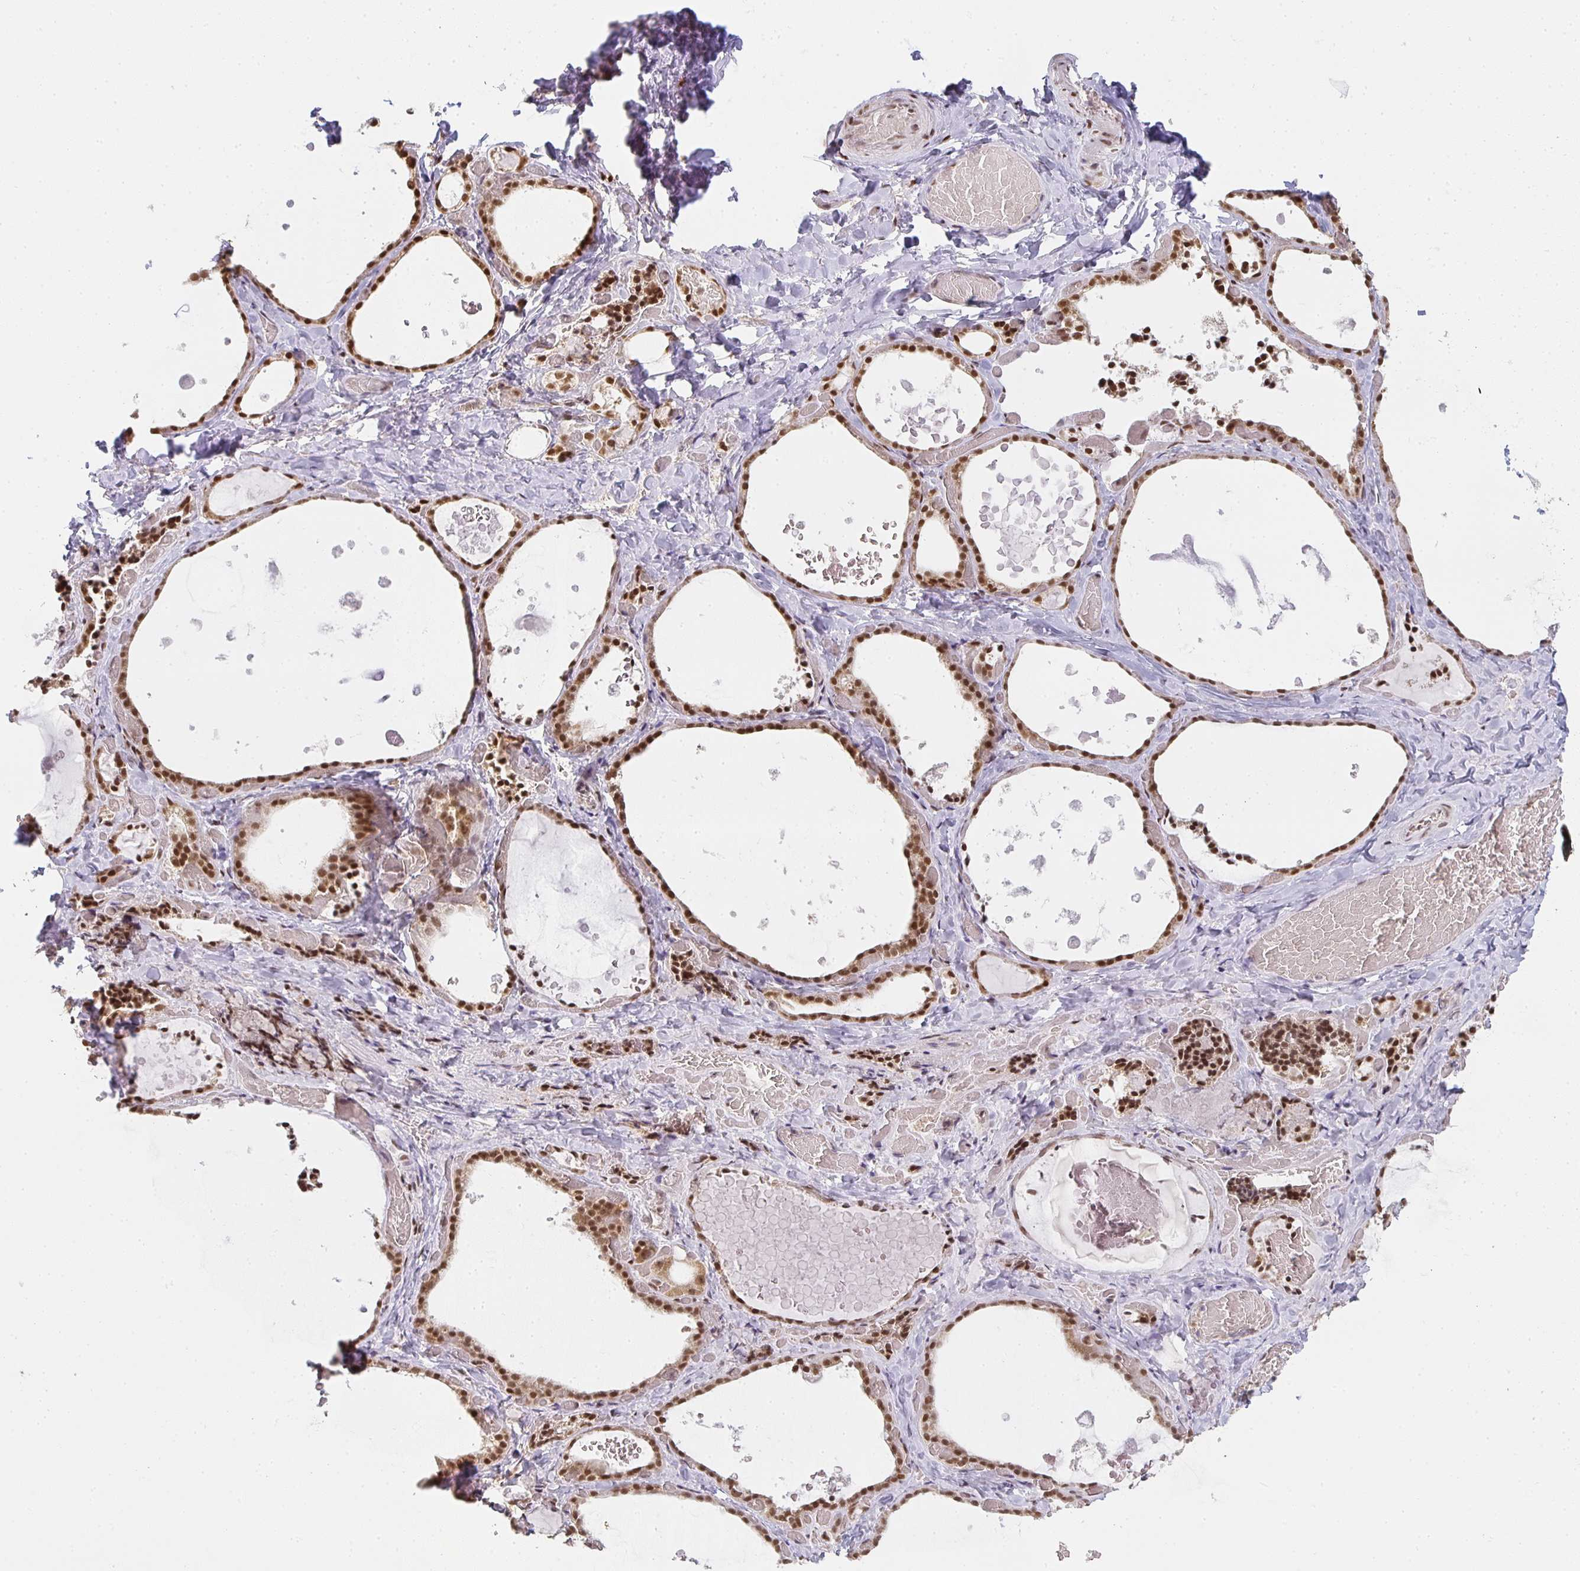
{"staining": {"intensity": "moderate", "quantity": ">75%", "location": "nuclear"}, "tissue": "thyroid gland", "cell_type": "Glandular cells", "image_type": "normal", "snomed": [{"axis": "morphology", "description": "Normal tissue, NOS"}, {"axis": "topography", "description": "Thyroid gland"}], "caption": "This image displays immunohistochemistry staining of benign human thyroid gland, with medium moderate nuclear staining in about >75% of glandular cells.", "gene": "SMARCA2", "patient": {"sex": "female", "age": 56}}